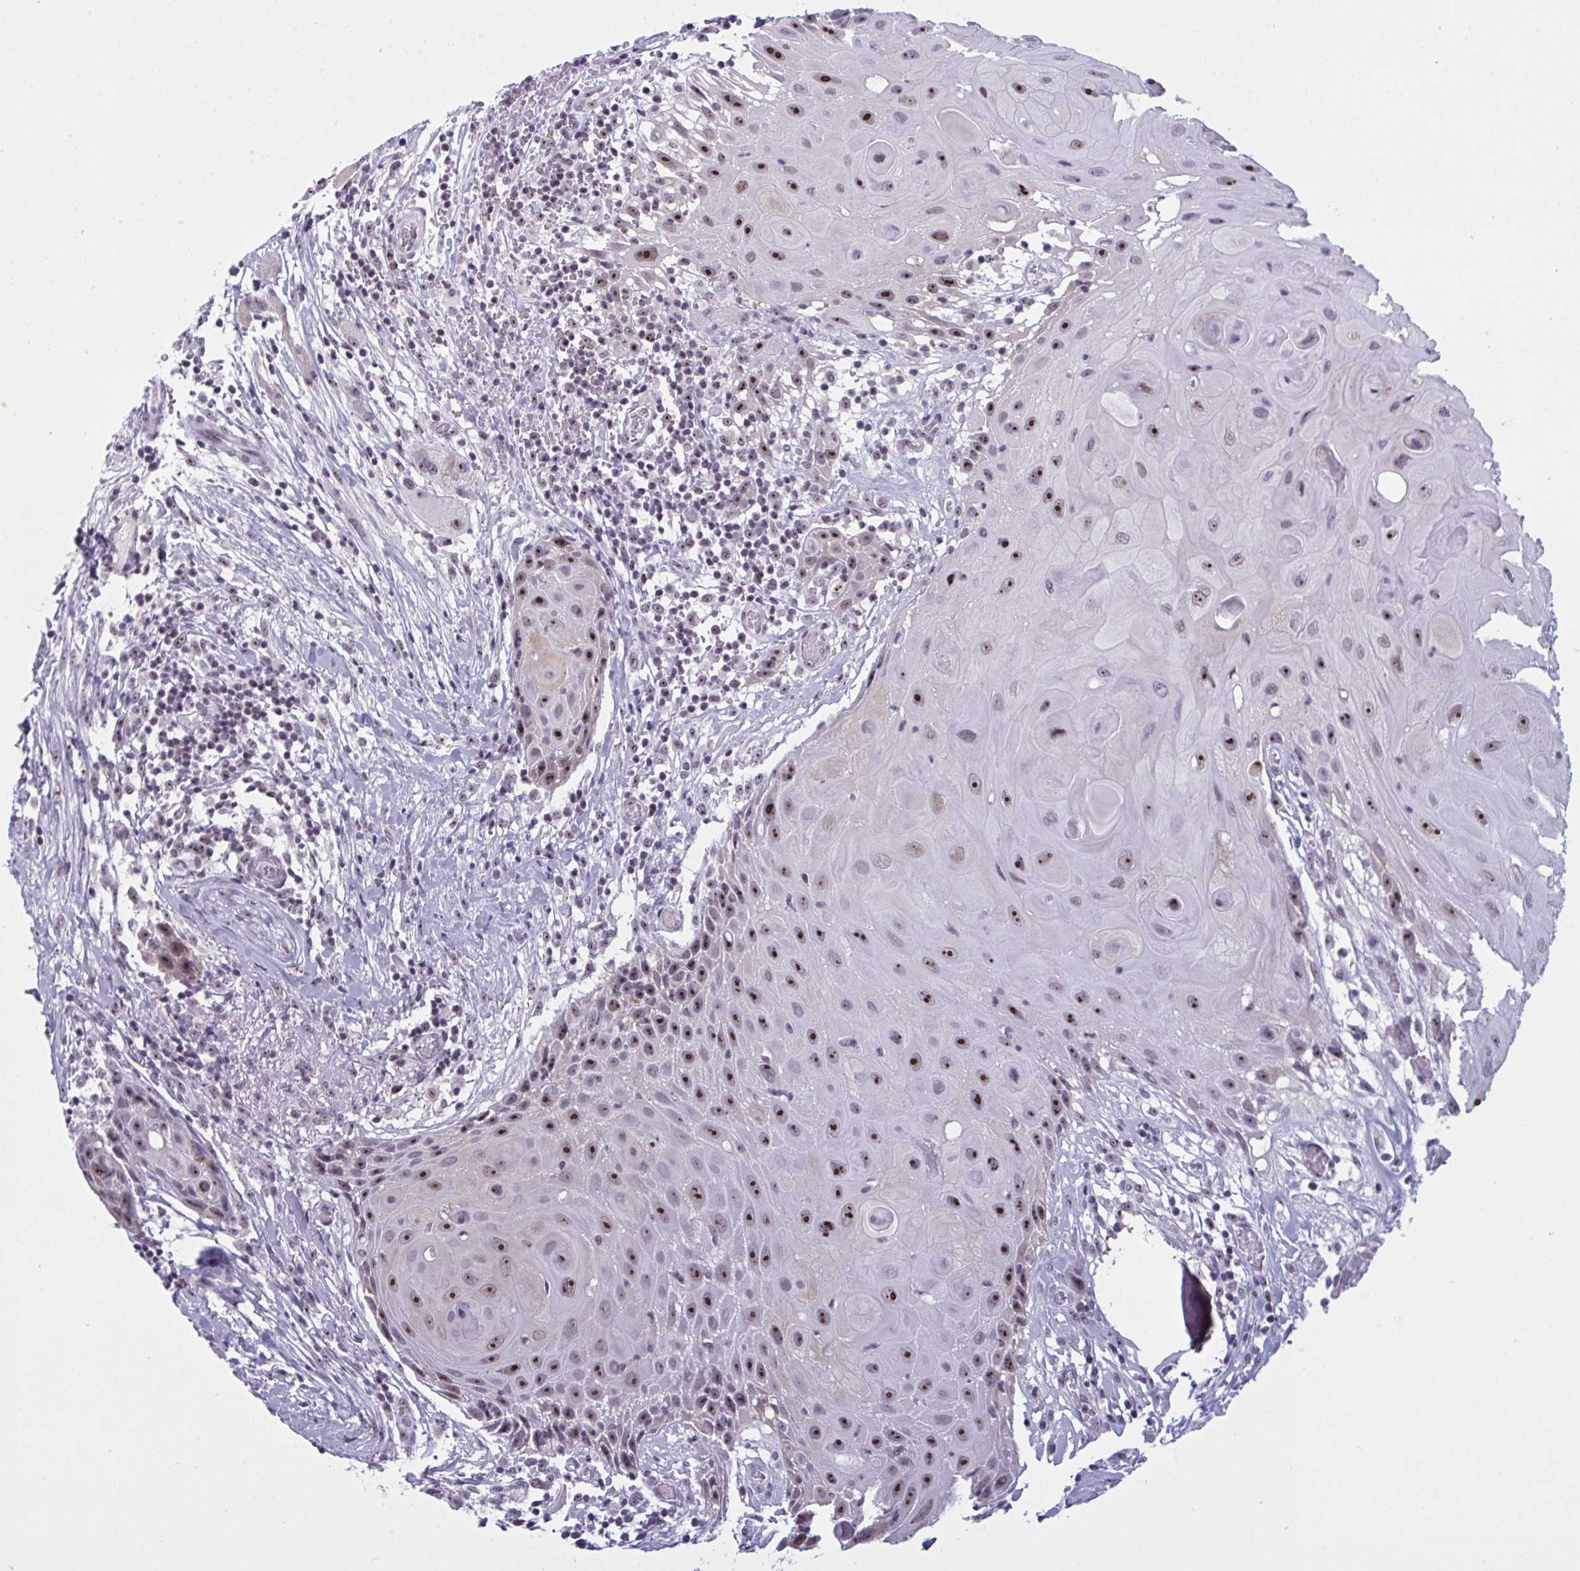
{"staining": {"intensity": "strong", "quantity": "25%-75%", "location": "nuclear"}, "tissue": "head and neck cancer", "cell_type": "Tumor cells", "image_type": "cancer", "snomed": [{"axis": "morphology", "description": "Squamous cell carcinoma, NOS"}, {"axis": "topography", "description": "Oral tissue"}, {"axis": "topography", "description": "Head-Neck"}], "caption": "The histopathology image reveals staining of squamous cell carcinoma (head and neck), revealing strong nuclear protein expression (brown color) within tumor cells.", "gene": "TGM6", "patient": {"sex": "male", "age": 49}}